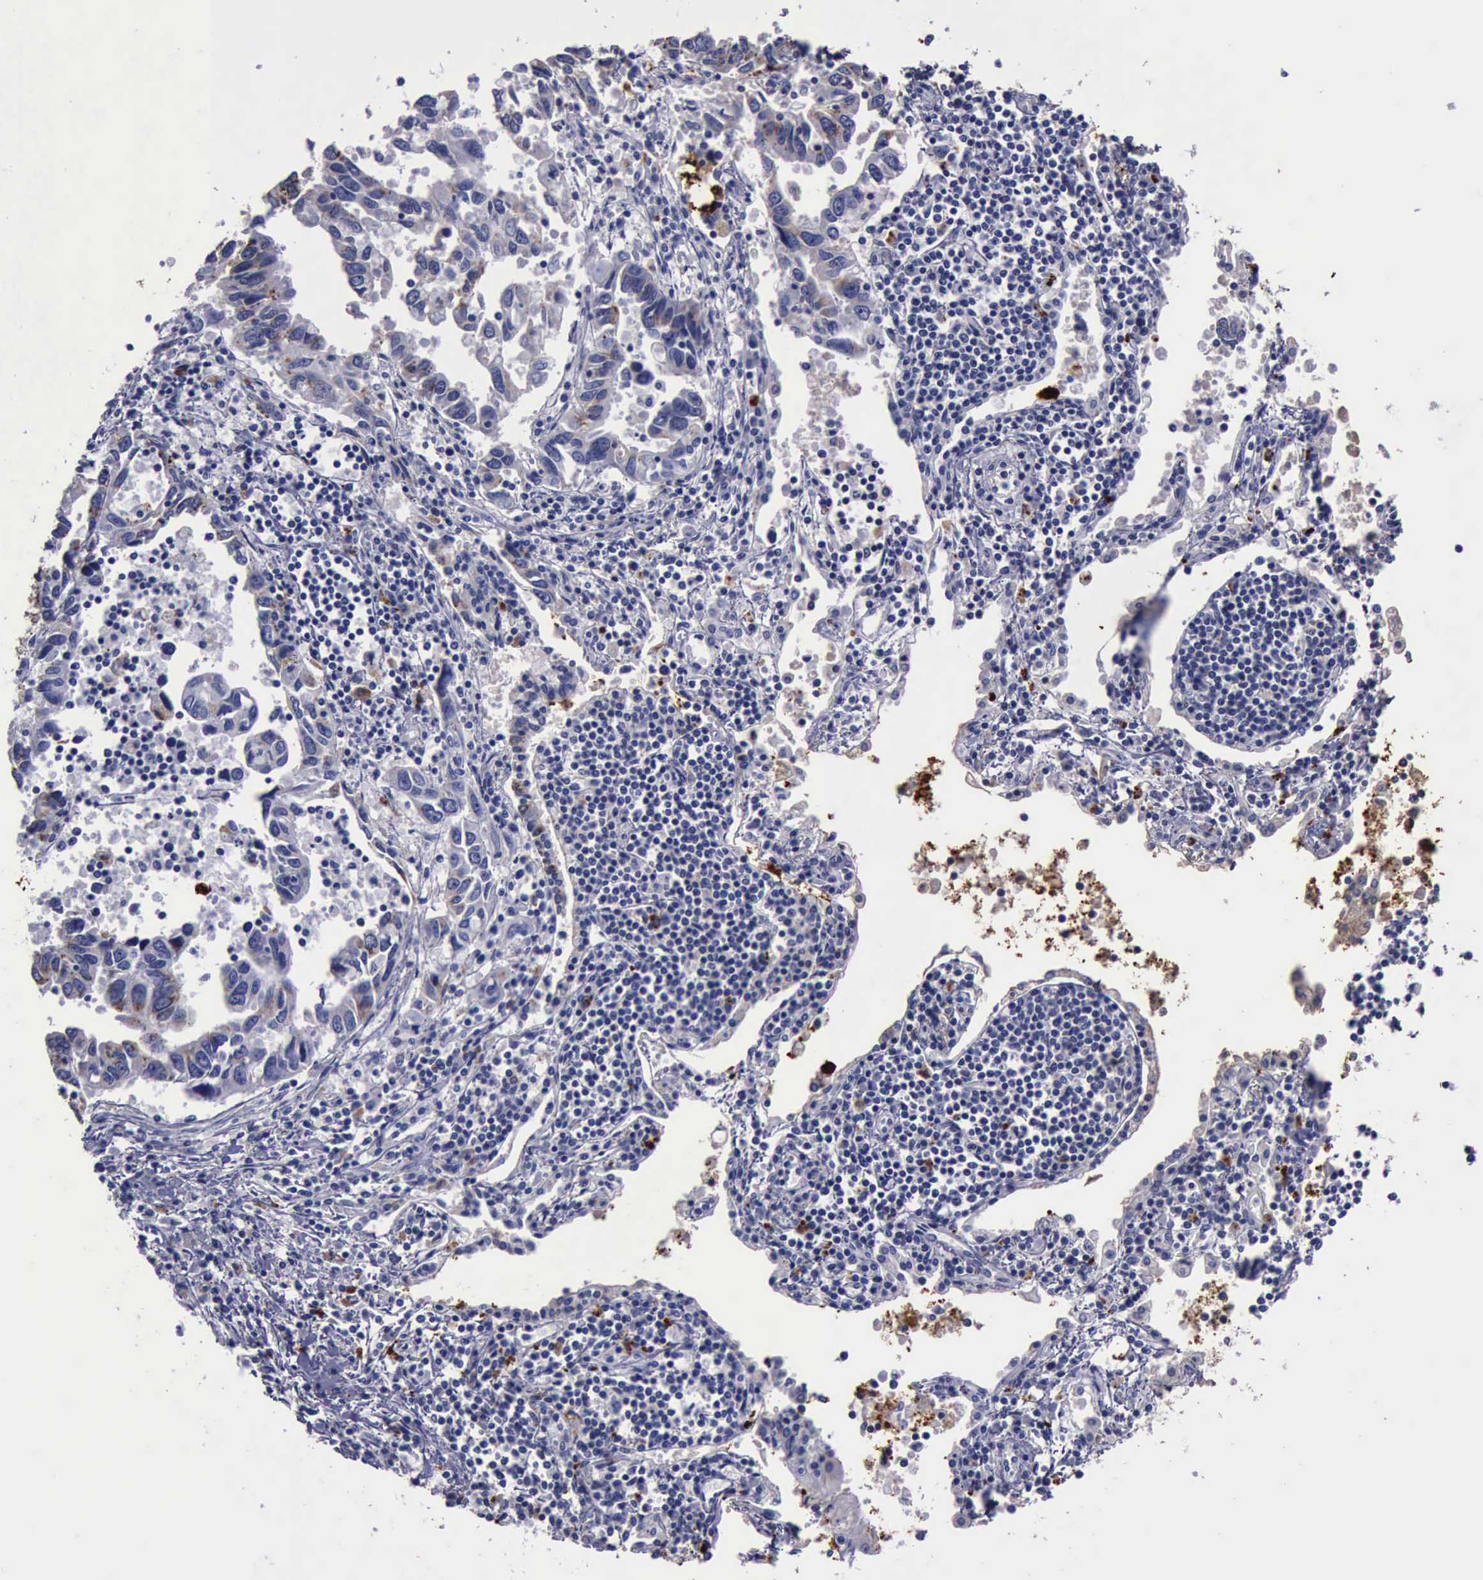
{"staining": {"intensity": "weak", "quantity": "25%-75%", "location": "cytoplasmic/membranous"}, "tissue": "lung cancer", "cell_type": "Tumor cells", "image_type": "cancer", "snomed": [{"axis": "morphology", "description": "Adenocarcinoma, NOS"}, {"axis": "topography", "description": "Lung"}], "caption": "Immunohistochemical staining of lung adenocarcinoma shows low levels of weak cytoplasmic/membranous protein positivity in approximately 25%-75% of tumor cells.", "gene": "CTSD", "patient": {"sex": "male", "age": 48}}